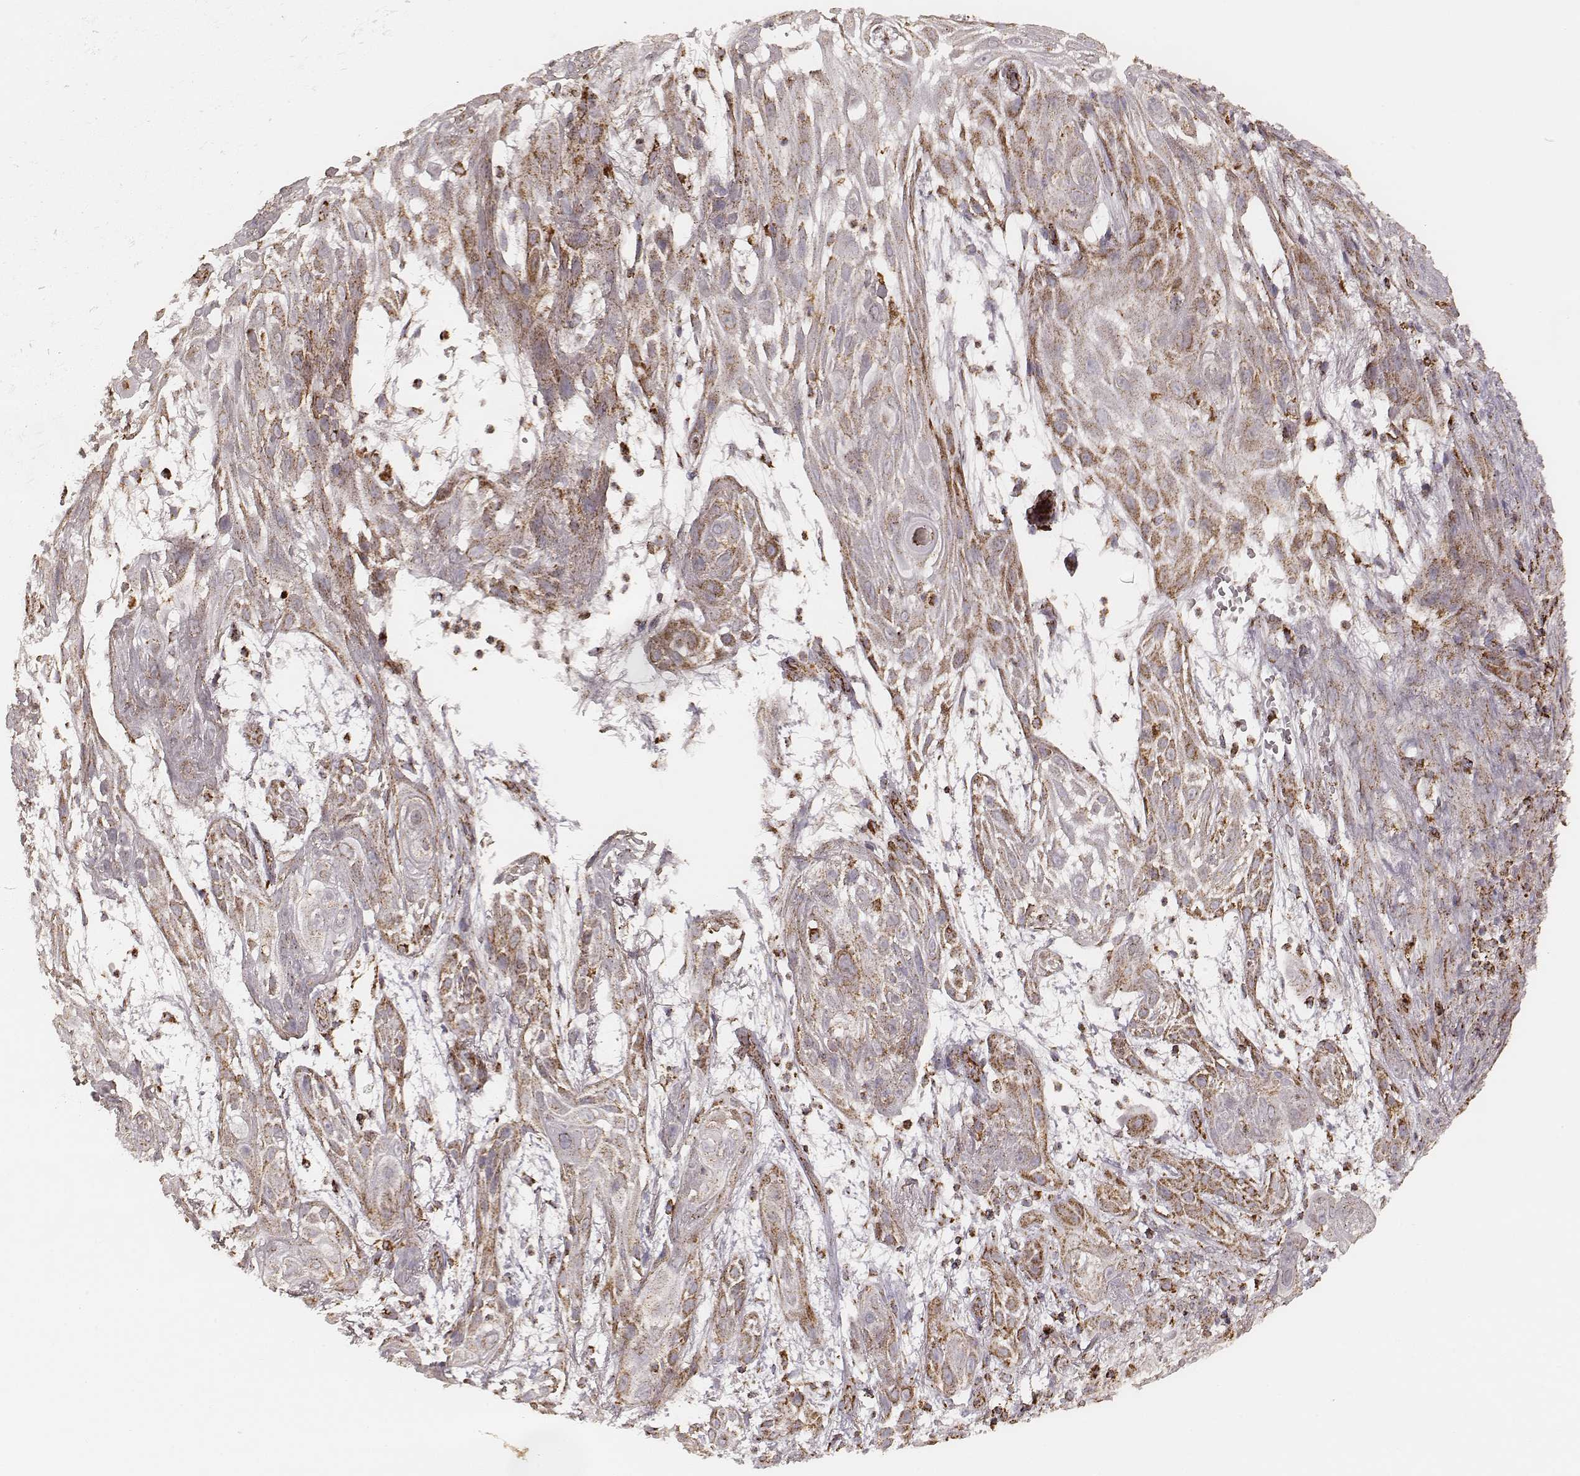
{"staining": {"intensity": "moderate", "quantity": ">75%", "location": "cytoplasmic/membranous"}, "tissue": "skin cancer", "cell_type": "Tumor cells", "image_type": "cancer", "snomed": [{"axis": "morphology", "description": "Squamous cell carcinoma, NOS"}, {"axis": "topography", "description": "Skin"}], "caption": "The image reveals immunohistochemical staining of skin squamous cell carcinoma. There is moderate cytoplasmic/membranous positivity is seen in approximately >75% of tumor cells.", "gene": "CS", "patient": {"sex": "male", "age": 62}}